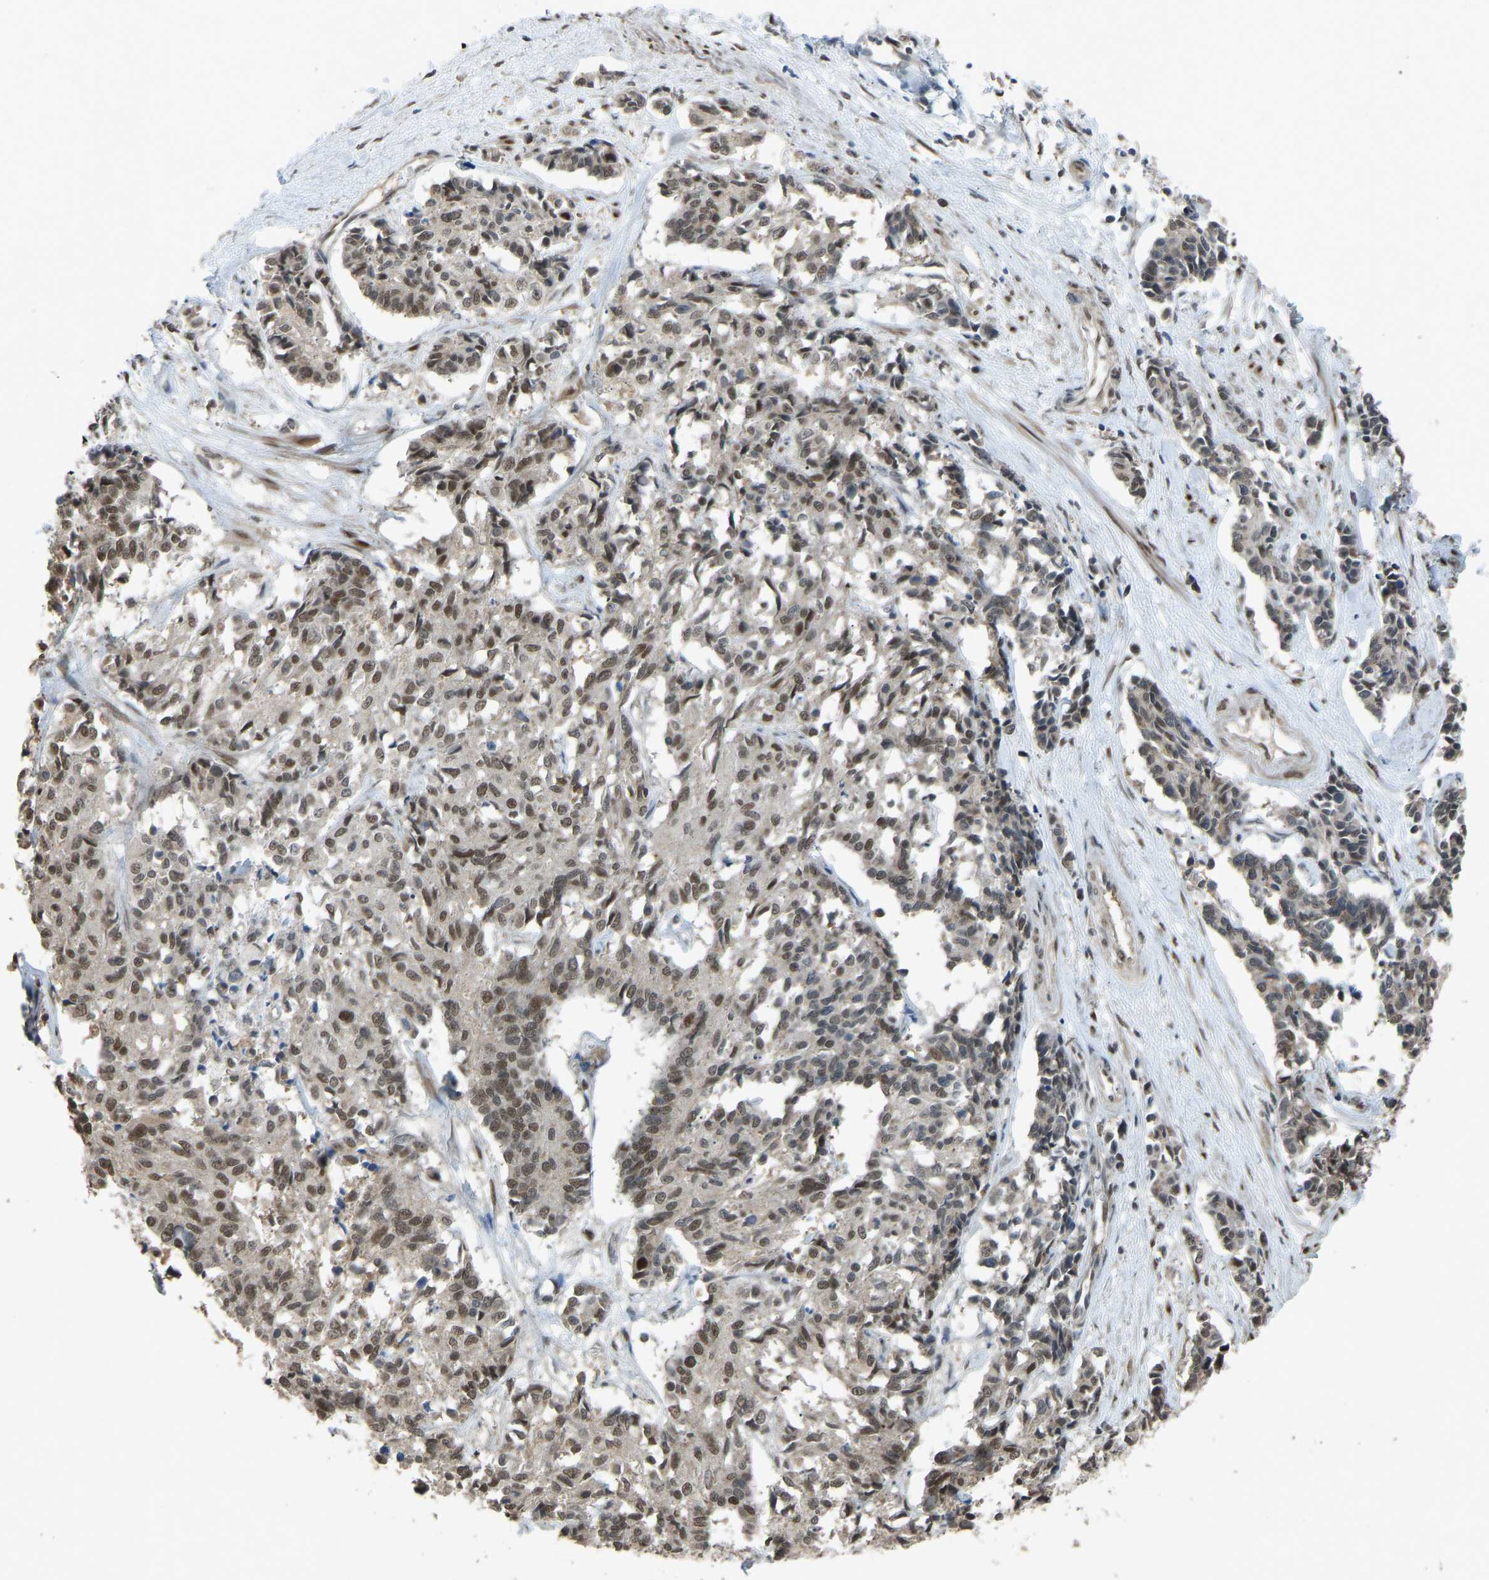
{"staining": {"intensity": "weak", "quantity": ">75%", "location": "nuclear"}, "tissue": "cervical cancer", "cell_type": "Tumor cells", "image_type": "cancer", "snomed": [{"axis": "morphology", "description": "Squamous cell carcinoma, NOS"}, {"axis": "topography", "description": "Cervix"}], "caption": "Protein analysis of cervical squamous cell carcinoma tissue reveals weak nuclear expression in about >75% of tumor cells.", "gene": "KPNA6", "patient": {"sex": "female", "age": 35}}